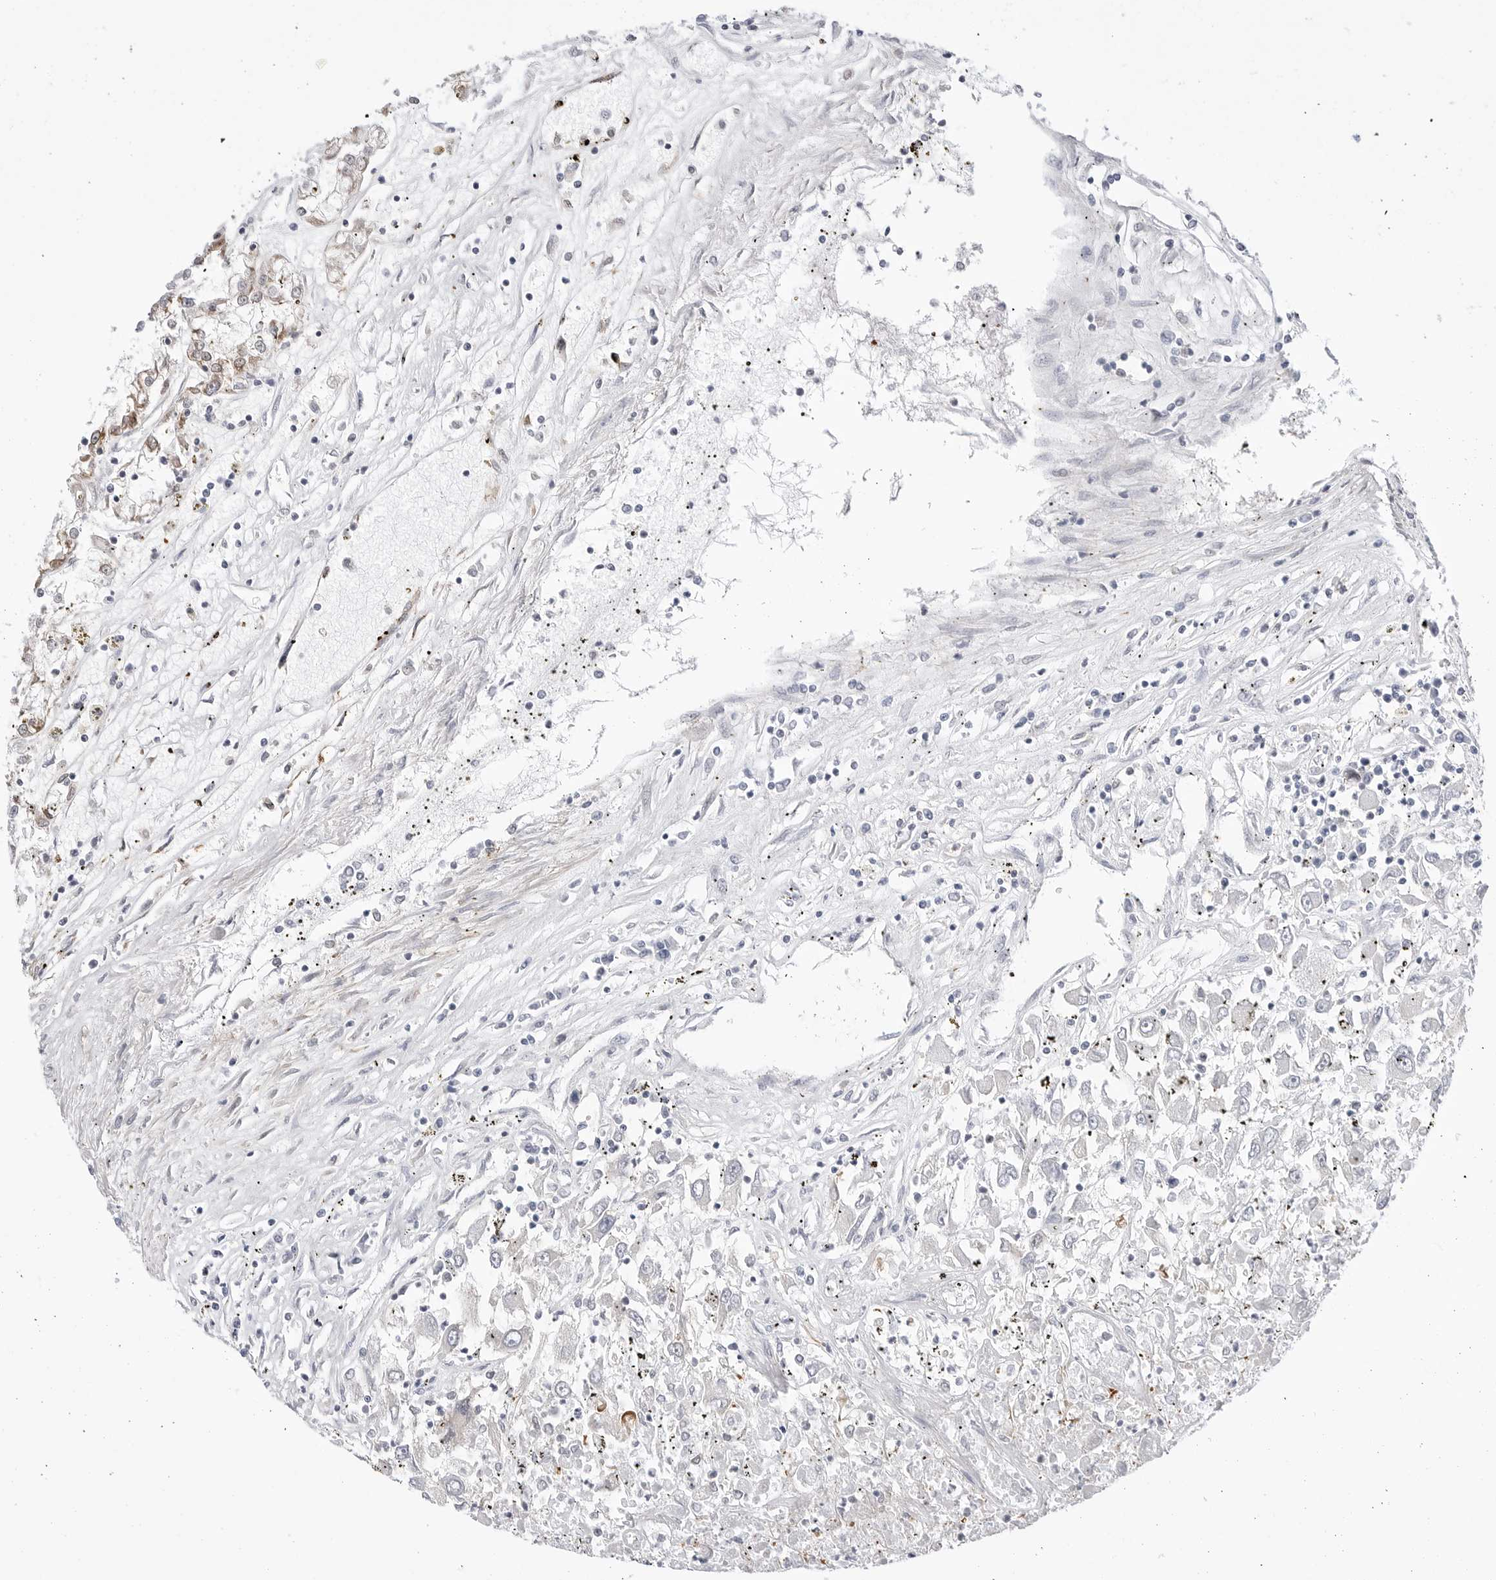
{"staining": {"intensity": "negative", "quantity": "none", "location": "none"}, "tissue": "renal cancer", "cell_type": "Tumor cells", "image_type": "cancer", "snomed": [{"axis": "morphology", "description": "Adenocarcinoma, NOS"}, {"axis": "topography", "description": "Kidney"}], "caption": "High magnification brightfield microscopy of adenocarcinoma (renal) stained with DAB (3,3'-diaminobenzidine) (brown) and counterstained with hematoxylin (blue): tumor cells show no significant positivity.", "gene": "C1orf162", "patient": {"sex": "female", "age": 52}}